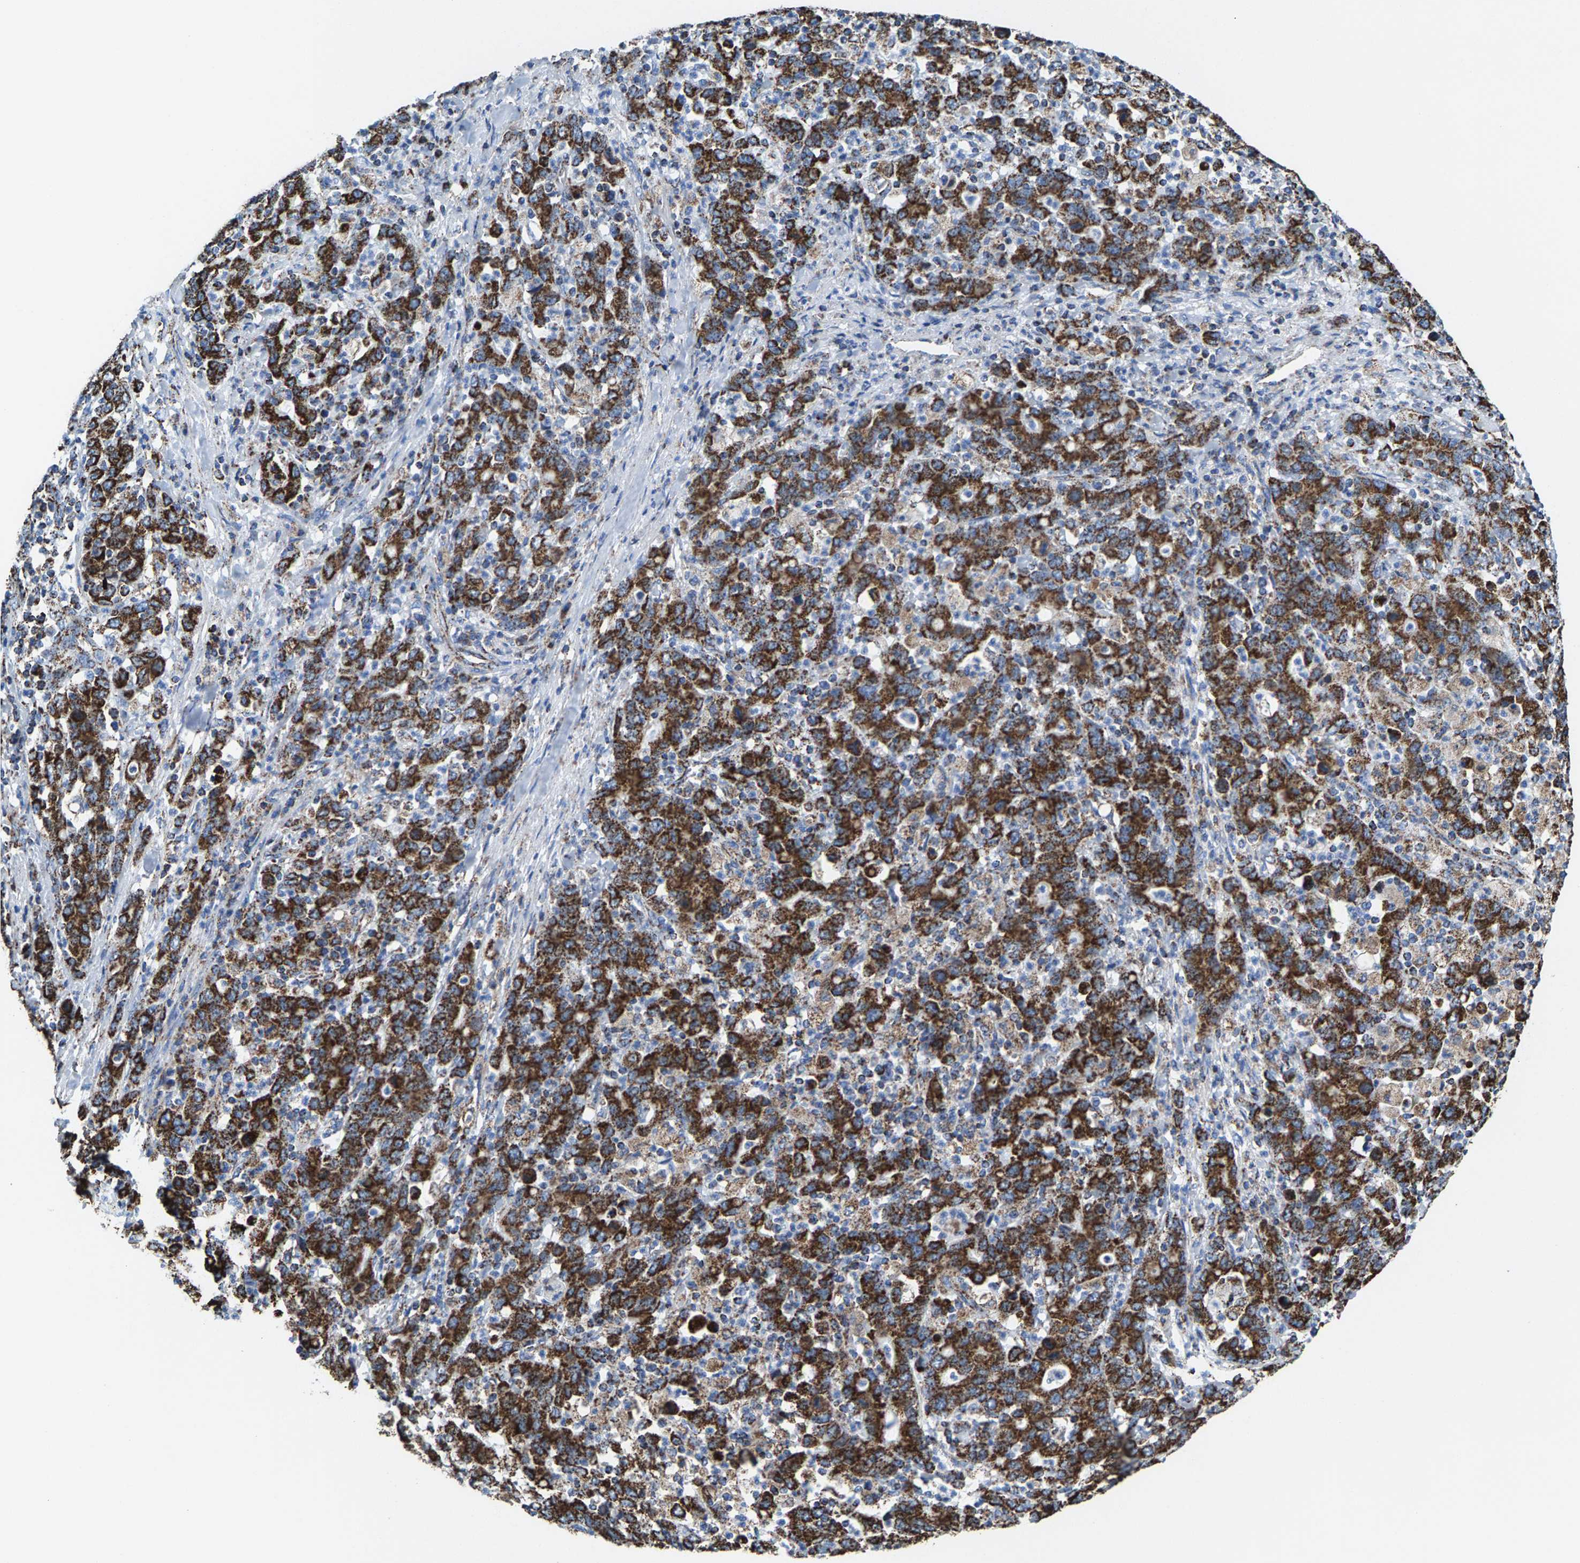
{"staining": {"intensity": "strong", "quantity": ">75%", "location": "cytoplasmic/membranous"}, "tissue": "stomach cancer", "cell_type": "Tumor cells", "image_type": "cancer", "snomed": [{"axis": "morphology", "description": "Adenocarcinoma, NOS"}, {"axis": "topography", "description": "Stomach, upper"}], "caption": "Stomach adenocarcinoma stained for a protein displays strong cytoplasmic/membranous positivity in tumor cells. Immunohistochemistry (ihc) stains the protein in brown and the nuclei are stained blue.", "gene": "ECHS1", "patient": {"sex": "male", "age": 69}}